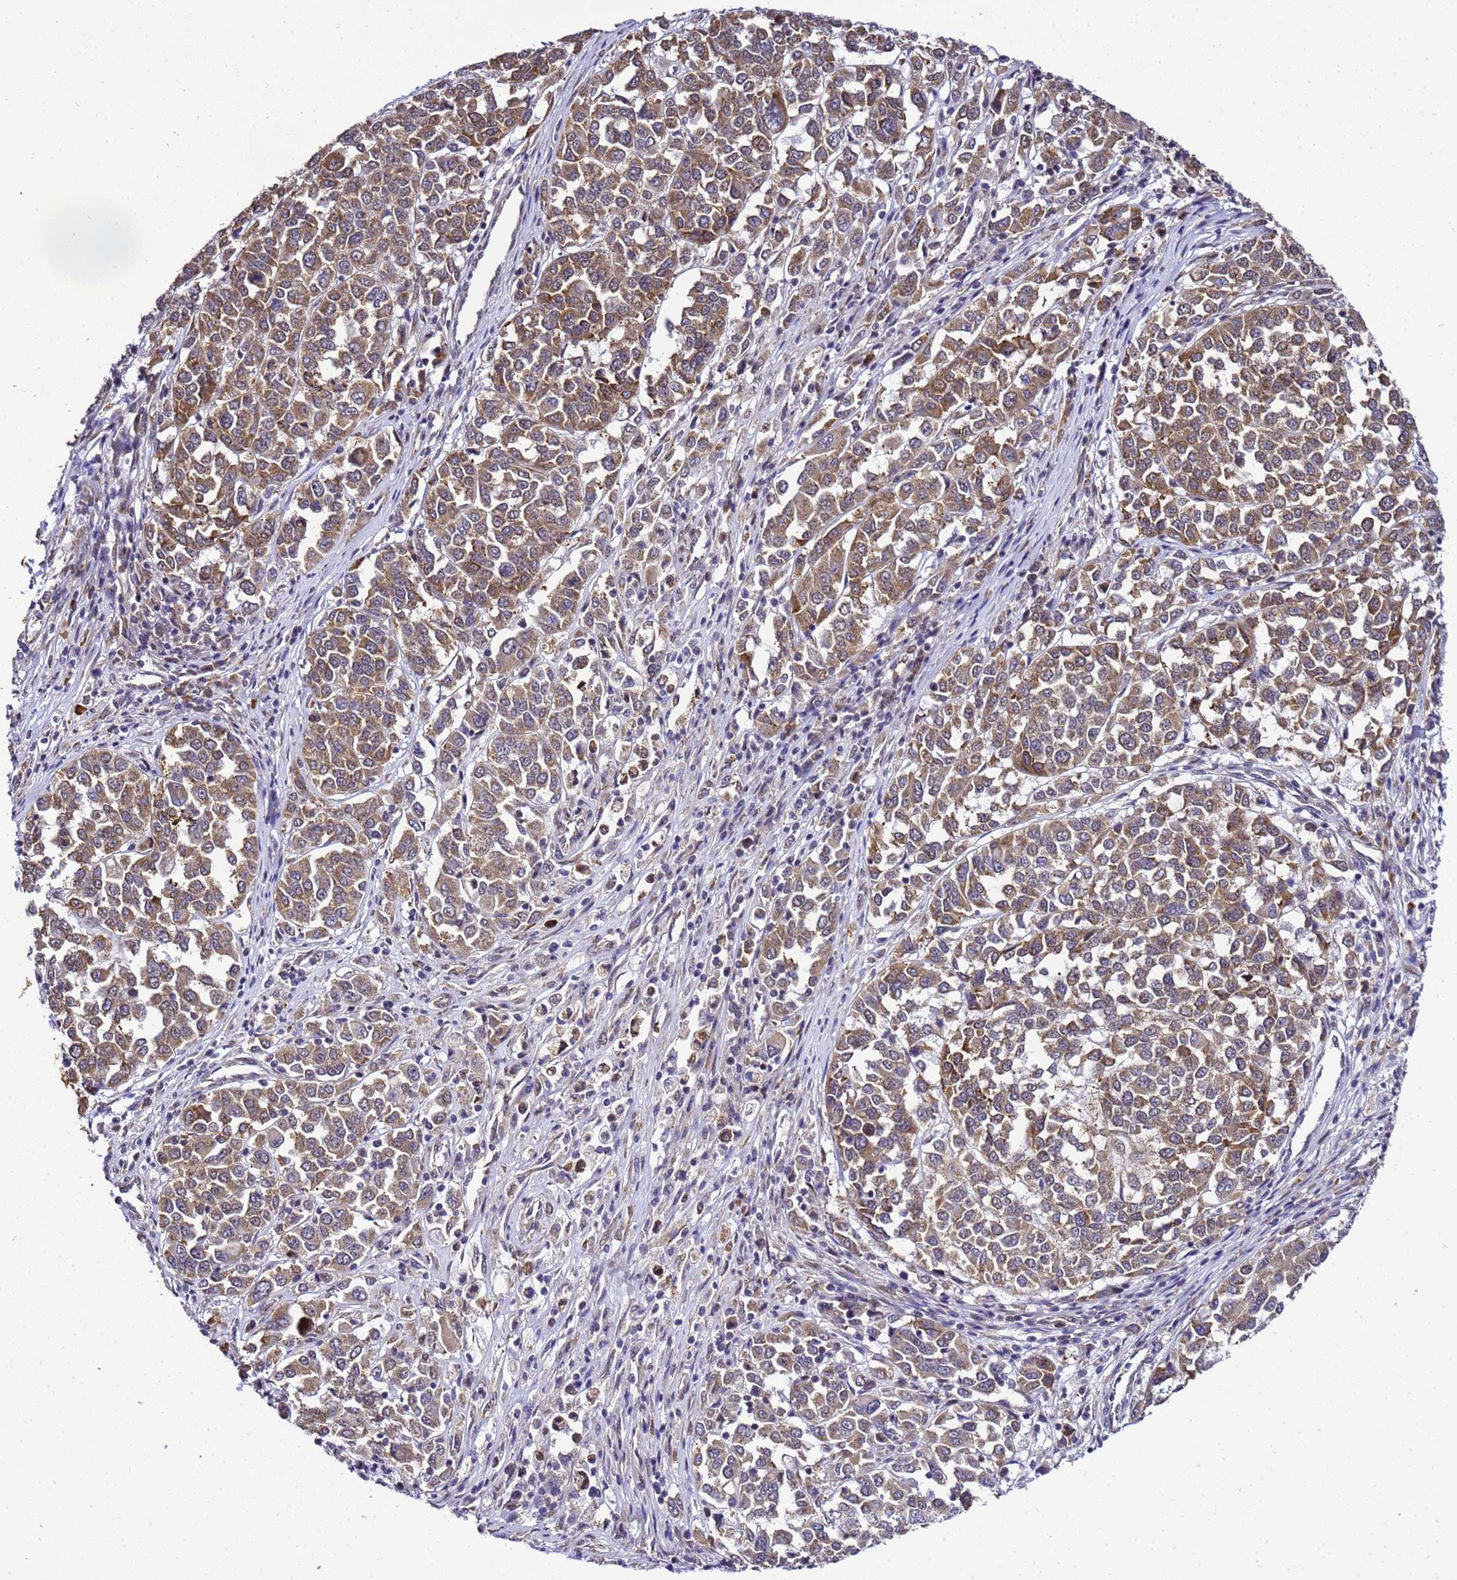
{"staining": {"intensity": "moderate", "quantity": ">75%", "location": "cytoplasmic/membranous"}, "tissue": "melanoma", "cell_type": "Tumor cells", "image_type": "cancer", "snomed": [{"axis": "morphology", "description": "Malignant melanoma, Metastatic site"}, {"axis": "topography", "description": "Lymph node"}], "caption": "Malignant melanoma (metastatic site) tissue displays moderate cytoplasmic/membranous positivity in approximately >75% of tumor cells", "gene": "SMN1", "patient": {"sex": "male", "age": 44}}